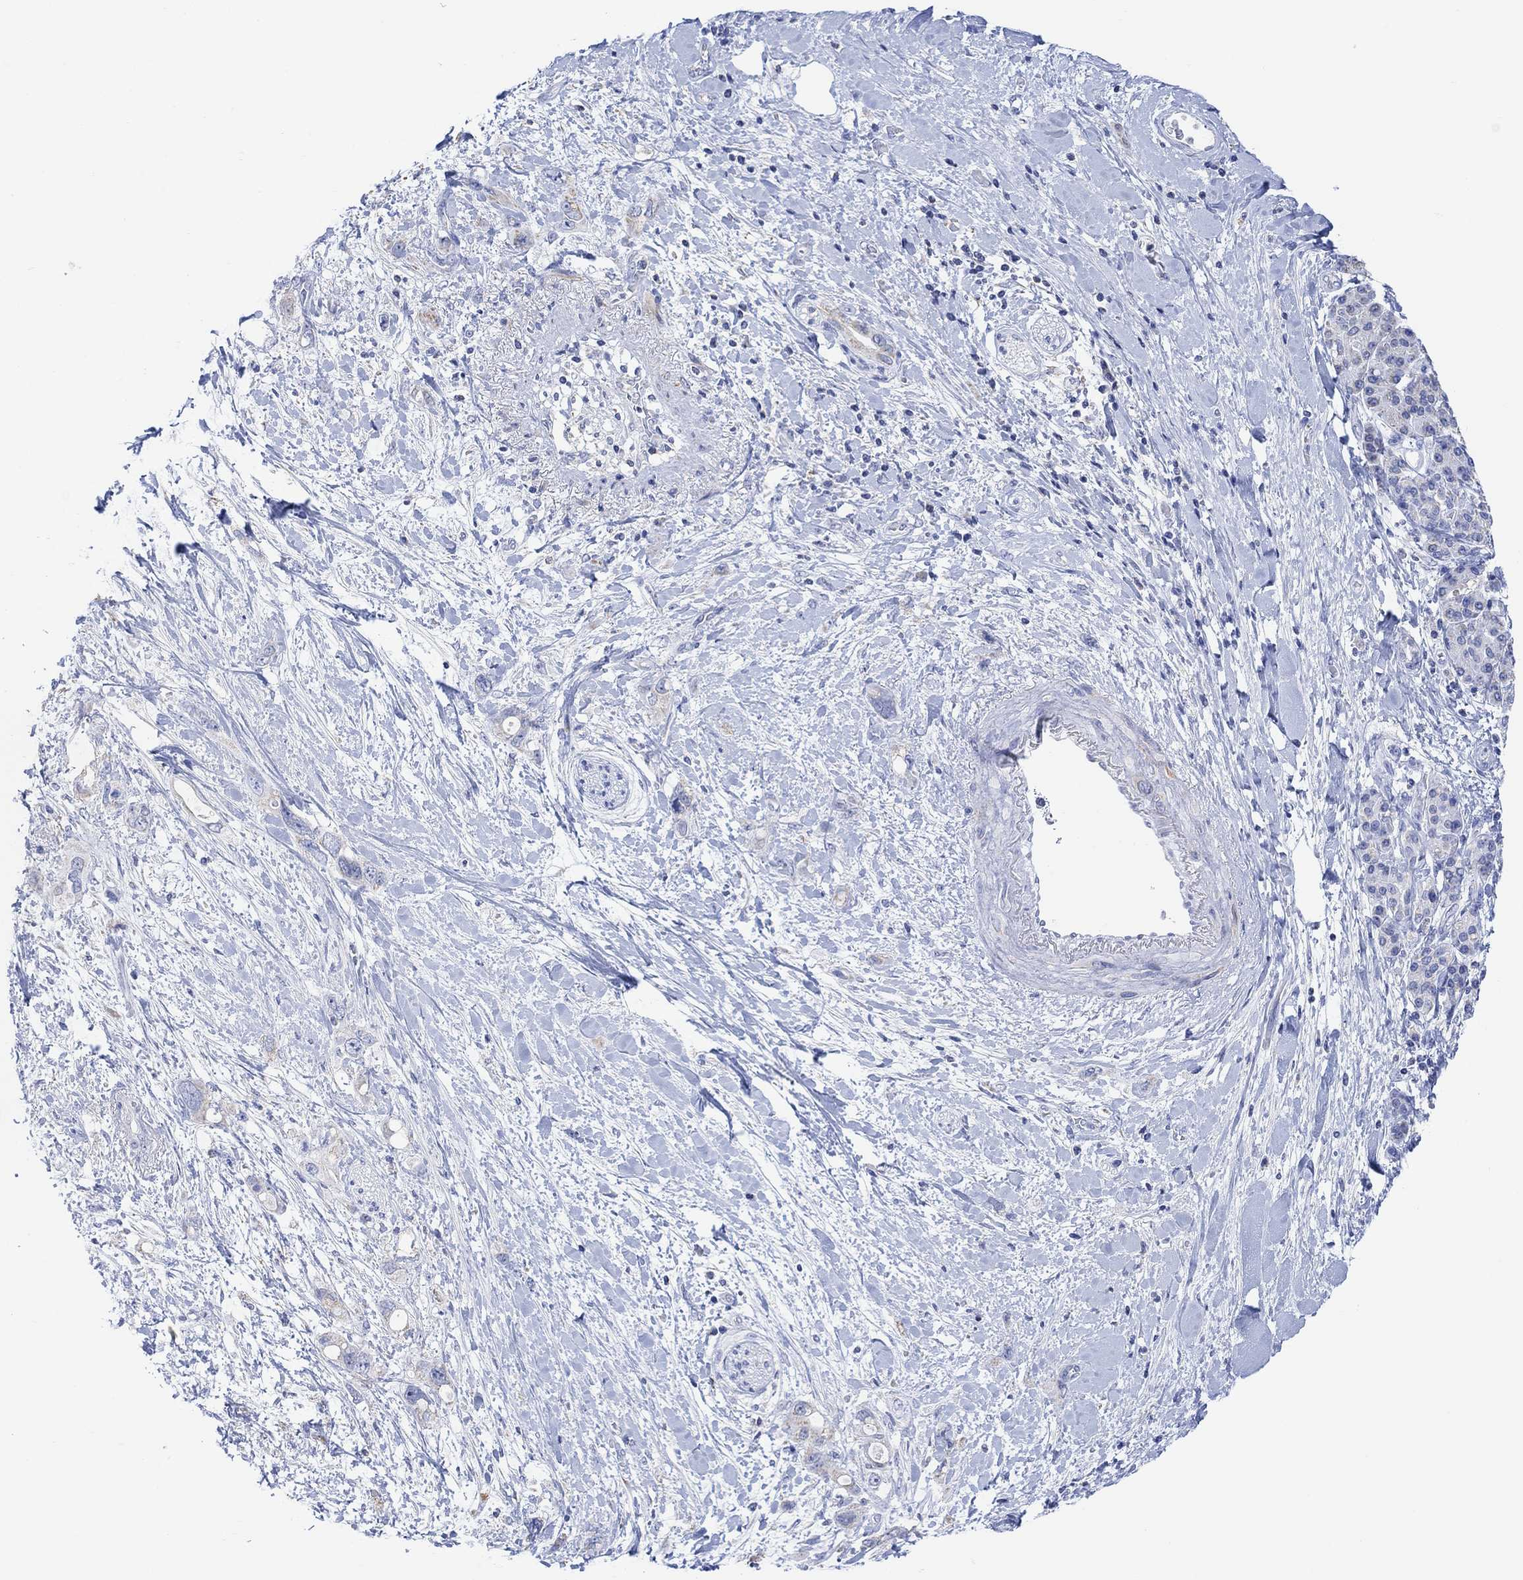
{"staining": {"intensity": "negative", "quantity": "none", "location": "none"}, "tissue": "pancreatic cancer", "cell_type": "Tumor cells", "image_type": "cancer", "snomed": [{"axis": "morphology", "description": "Adenocarcinoma, NOS"}, {"axis": "topography", "description": "Pancreas"}], "caption": "High magnification brightfield microscopy of pancreatic cancer stained with DAB (brown) and counterstained with hematoxylin (blue): tumor cells show no significant positivity.", "gene": "SYT12", "patient": {"sex": "female", "age": 56}}